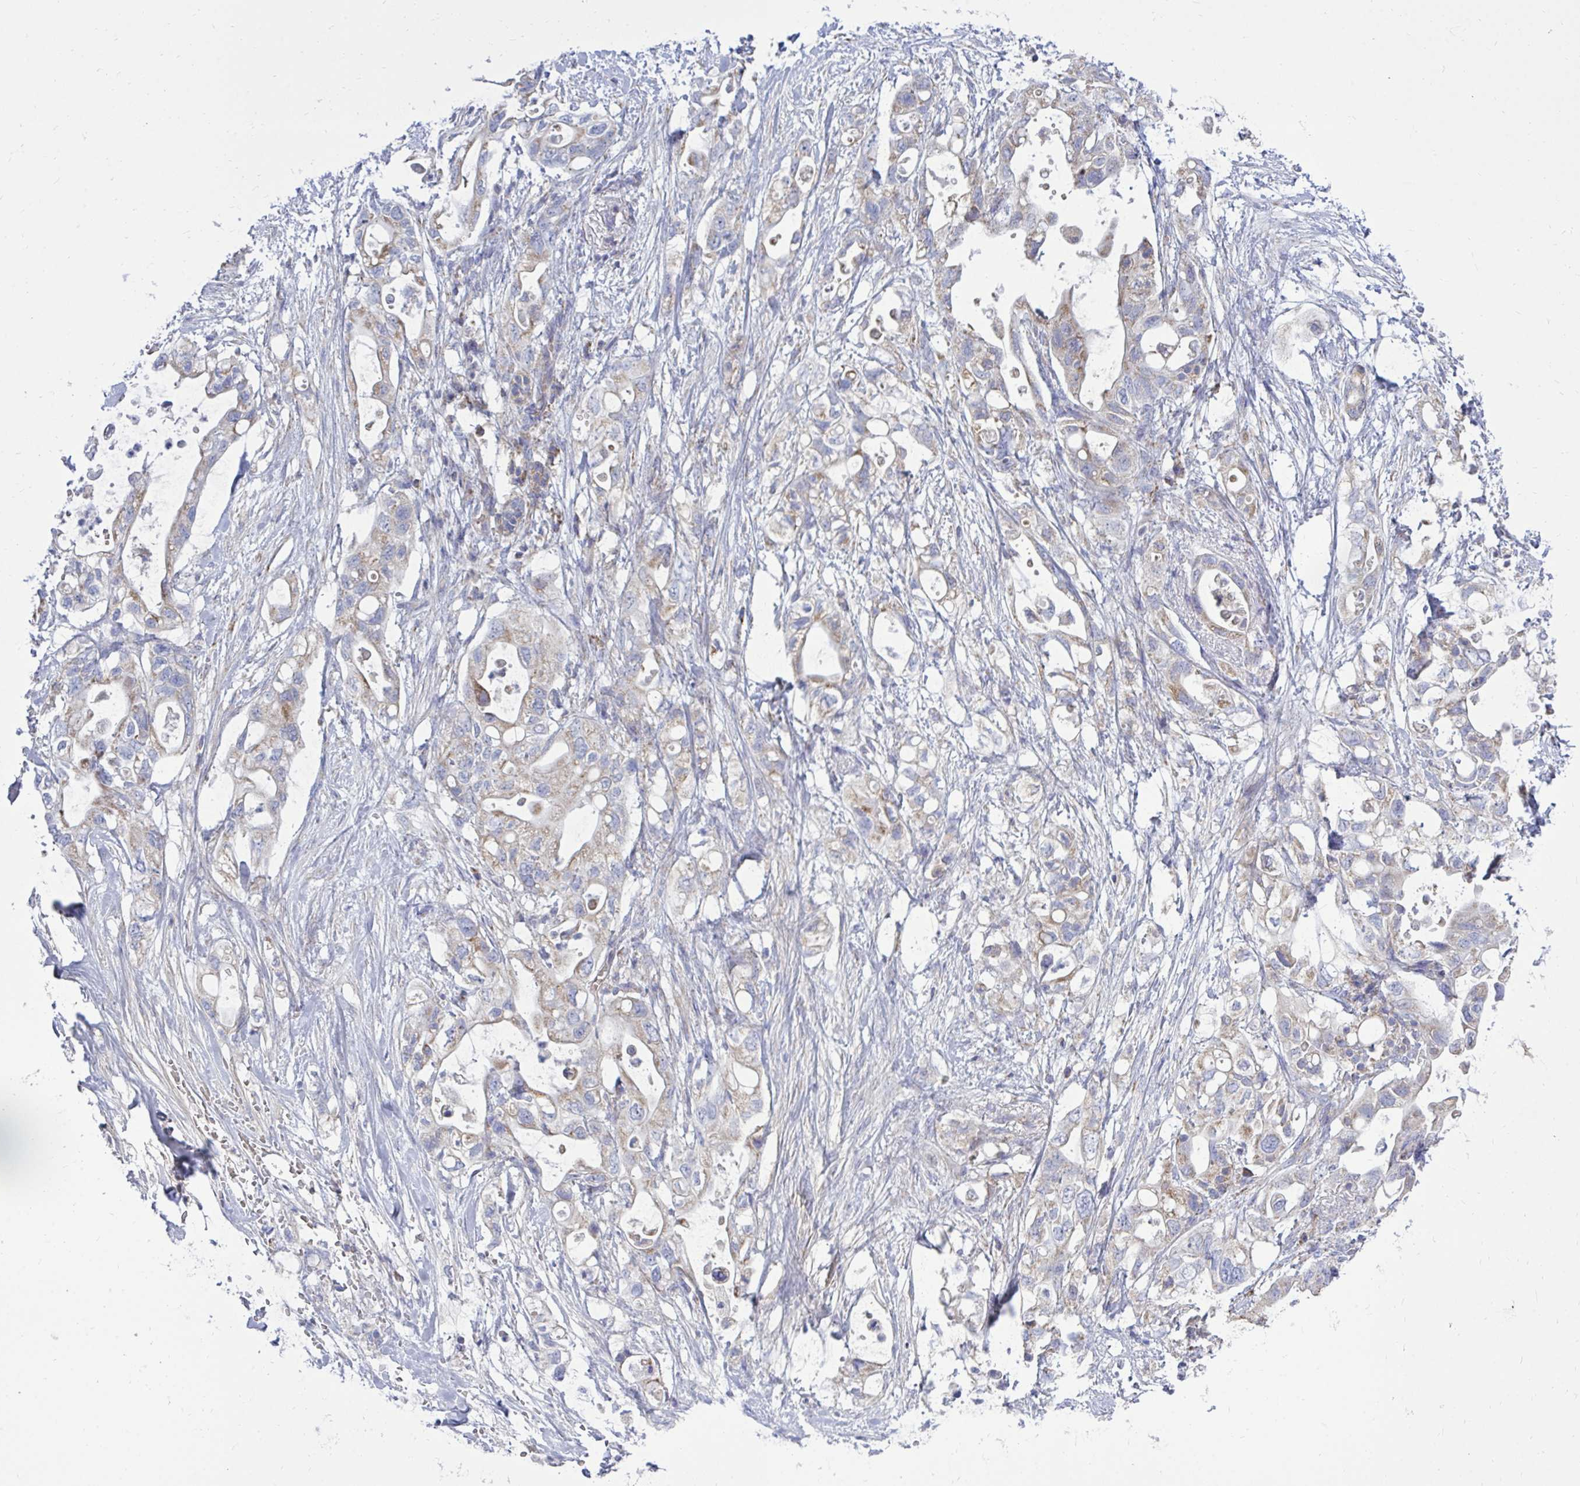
{"staining": {"intensity": "weak", "quantity": "25%-75%", "location": "cytoplasmic/membranous"}, "tissue": "pancreatic cancer", "cell_type": "Tumor cells", "image_type": "cancer", "snomed": [{"axis": "morphology", "description": "Adenocarcinoma, NOS"}, {"axis": "topography", "description": "Pancreas"}], "caption": "Immunohistochemical staining of pancreatic cancer (adenocarcinoma) demonstrates low levels of weak cytoplasmic/membranous protein positivity in about 25%-75% of tumor cells.", "gene": "OR10R2", "patient": {"sex": "female", "age": 72}}